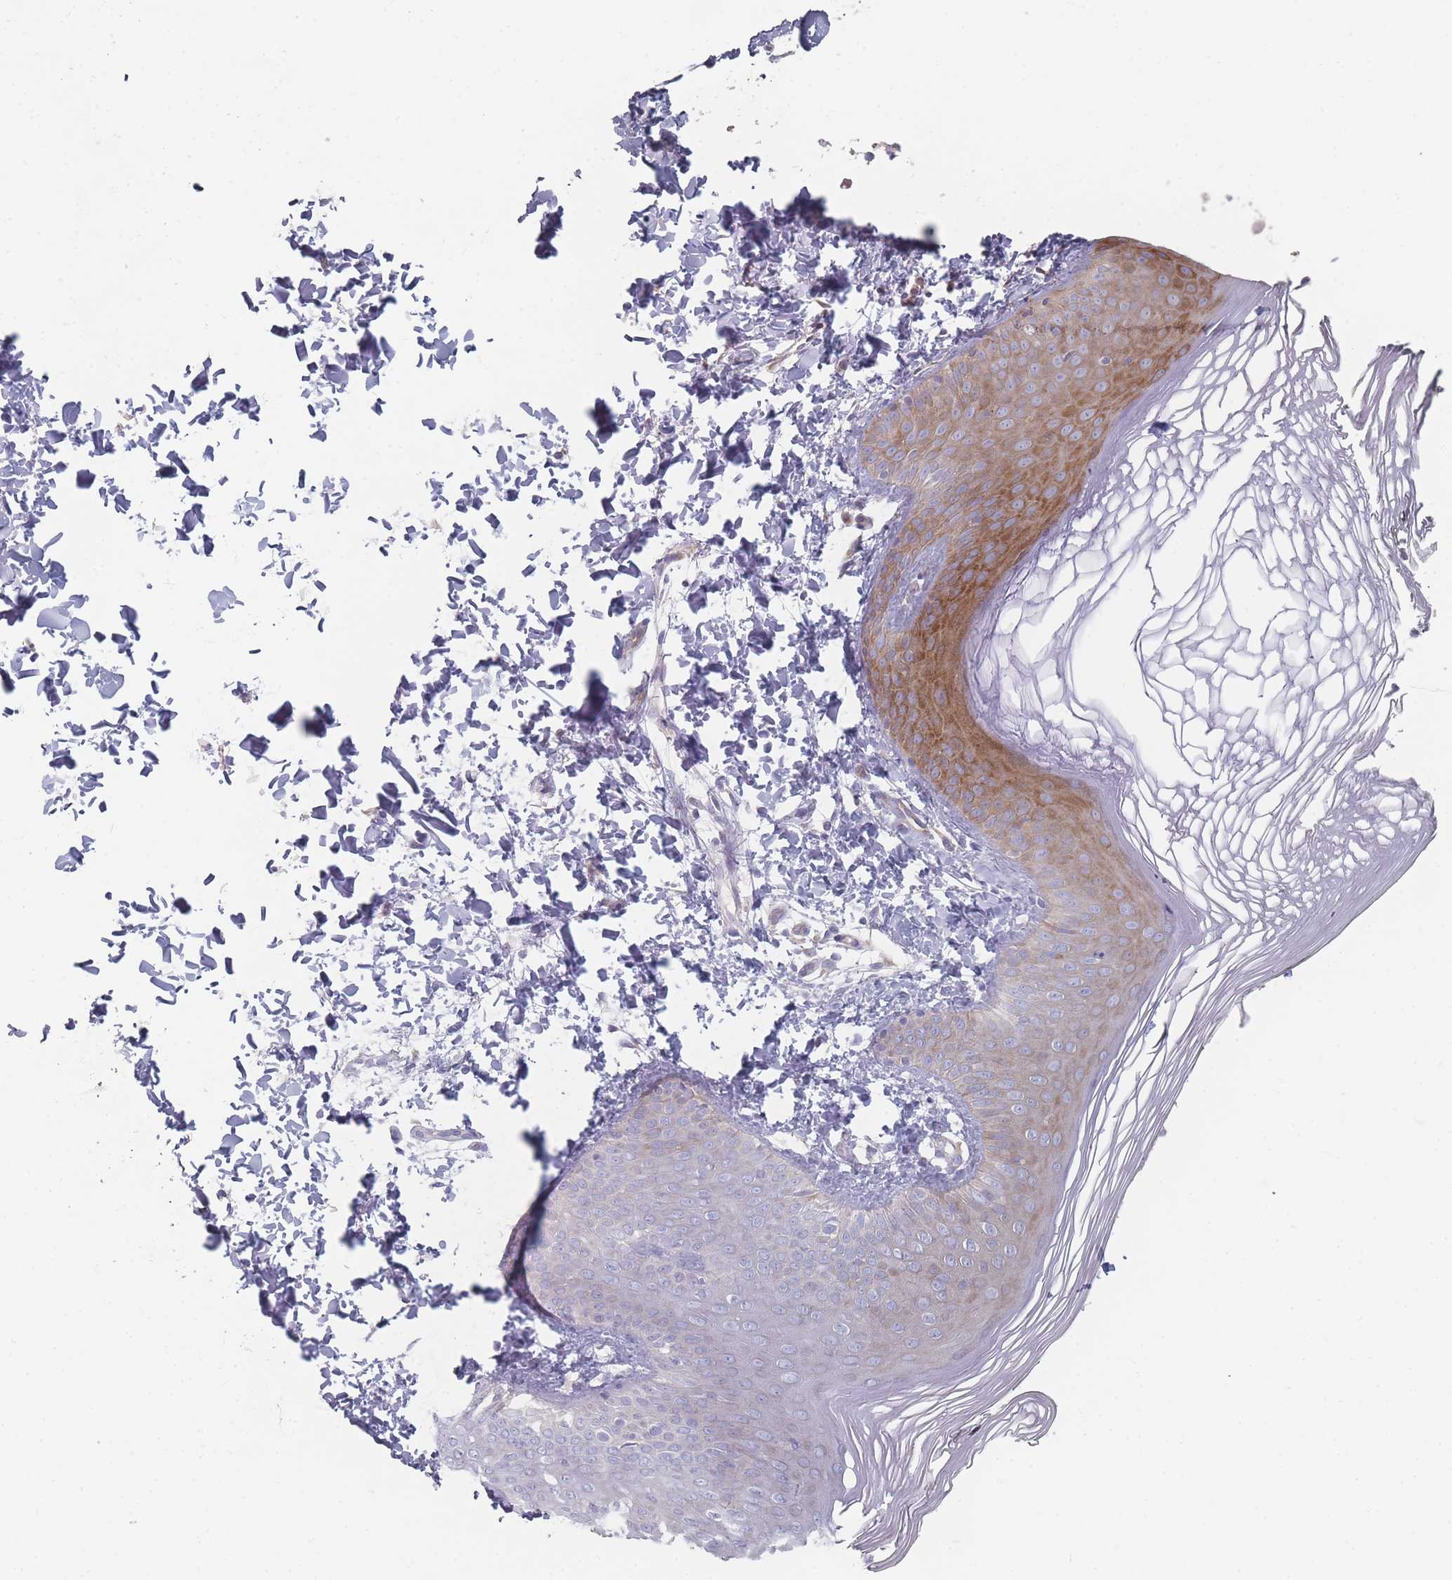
{"staining": {"intensity": "strong", "quantity": "25%-75%", "location": "cytoplasmic/membranous"}, "tissue": "skin", "cell_type": "Epidermal cells", "image_type": "normal", "snomed": [{"axis": "morphology", "description": "Normal tissue, NOS"}, {"axis": "morphology", "description": "Inflammation, NOS"}, {"axis": "topography", "description": "Soft tissue"}, {"axis": "topography", "description": "Anal"}], "caption": "Skin stained with immunohistochemistry exhibits strong cytoplasmic/membranous staining in approximately 25%-75% of epidermal cells.", "gene": "CACNG5", "patient": {"sex": "female", "age": 15}}